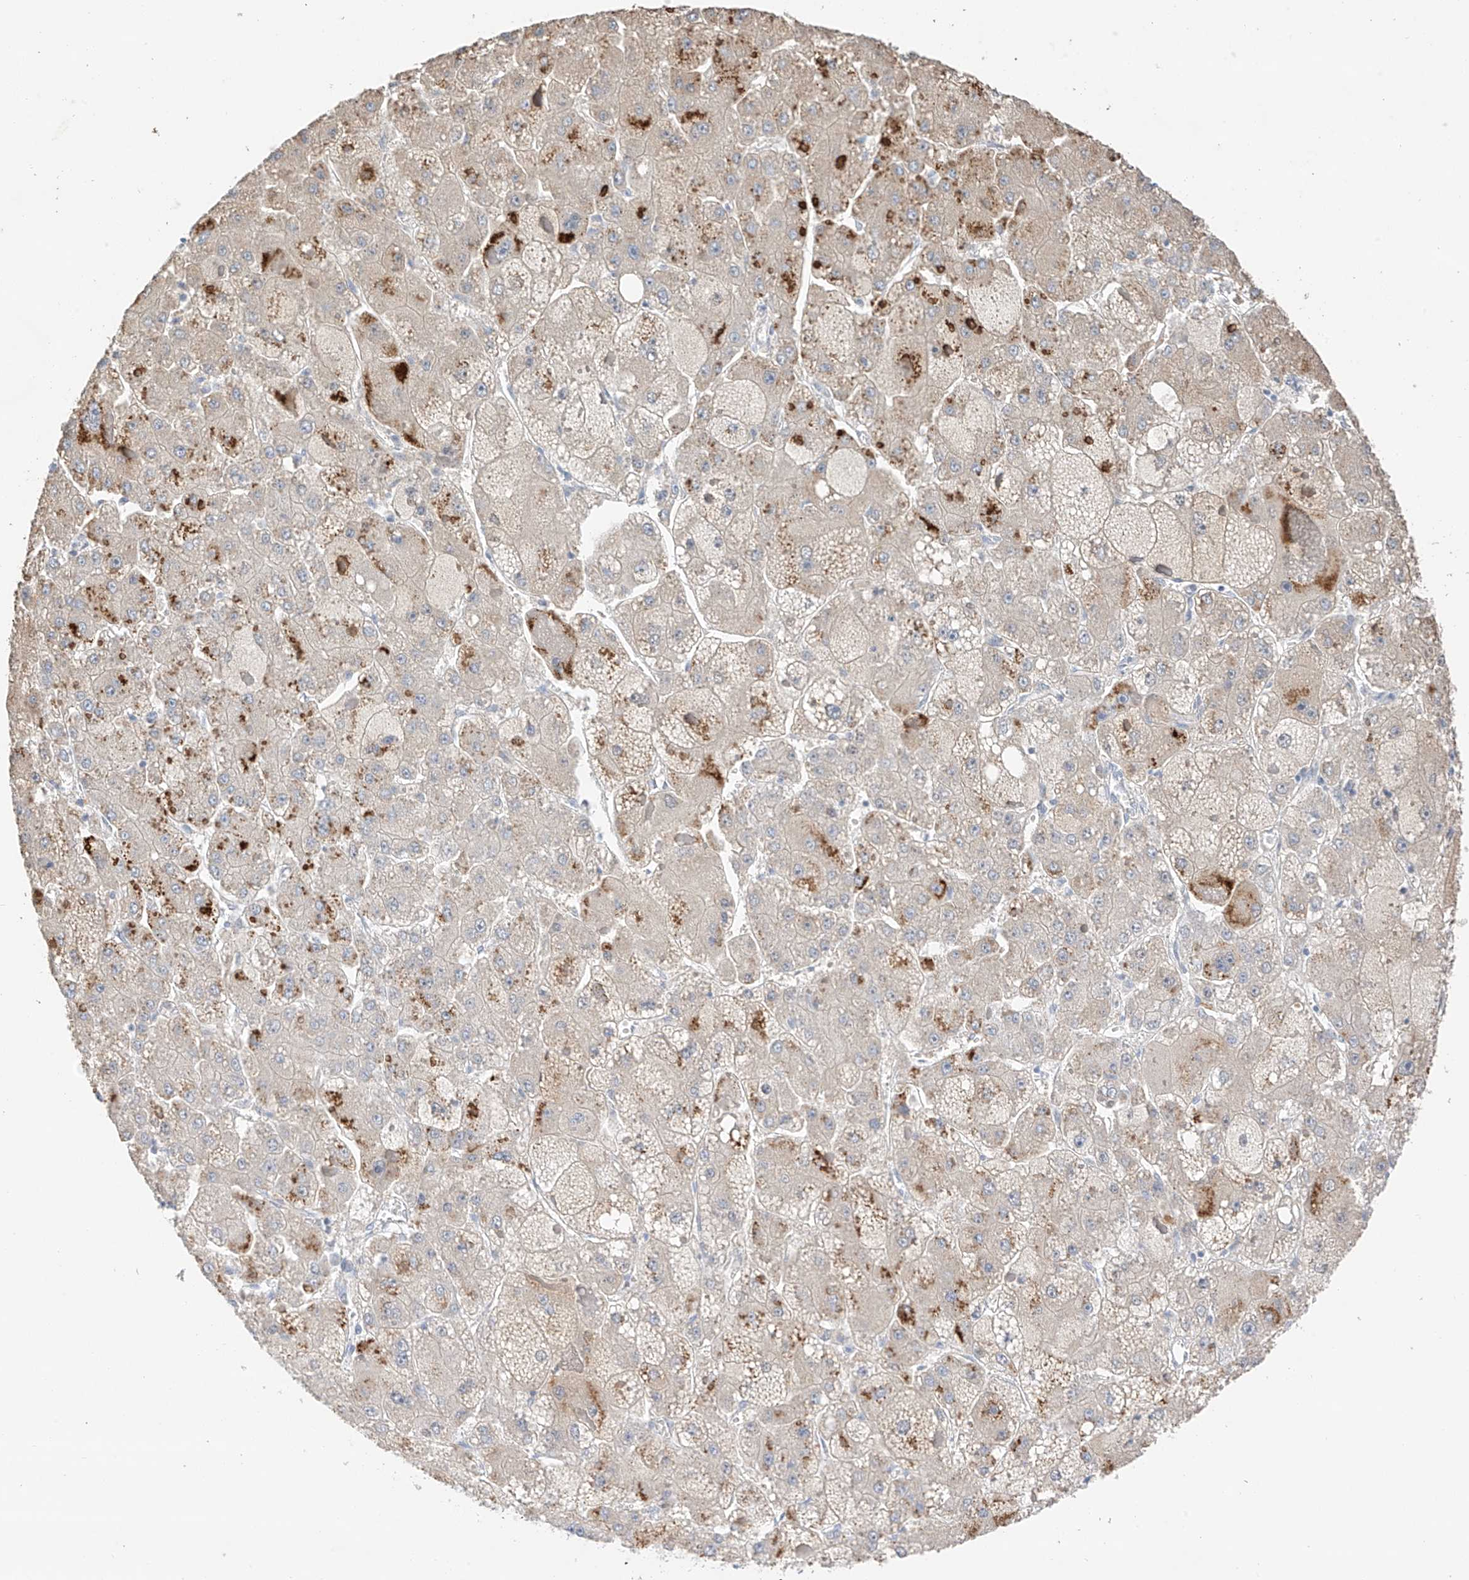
{"staining": {"intensity": "weak", "quantity": "<25%", "location": "cytoplasmic/membranous"}, "tissue": "liver cancer", "cell_type": "Tumor cells", "image_type": "cancer", "snomed": [{"axis": "morphology", "description": "Carcinoma, Hepatocellular, NOS"}, {"axis": "topography", "description": "Liver"}], "caption": "Protein analysis of liver cancer reveals no significant positivity in tumor cells.", "gene": "CAPN13", "patient": {"sex": "female", "age": 73}}